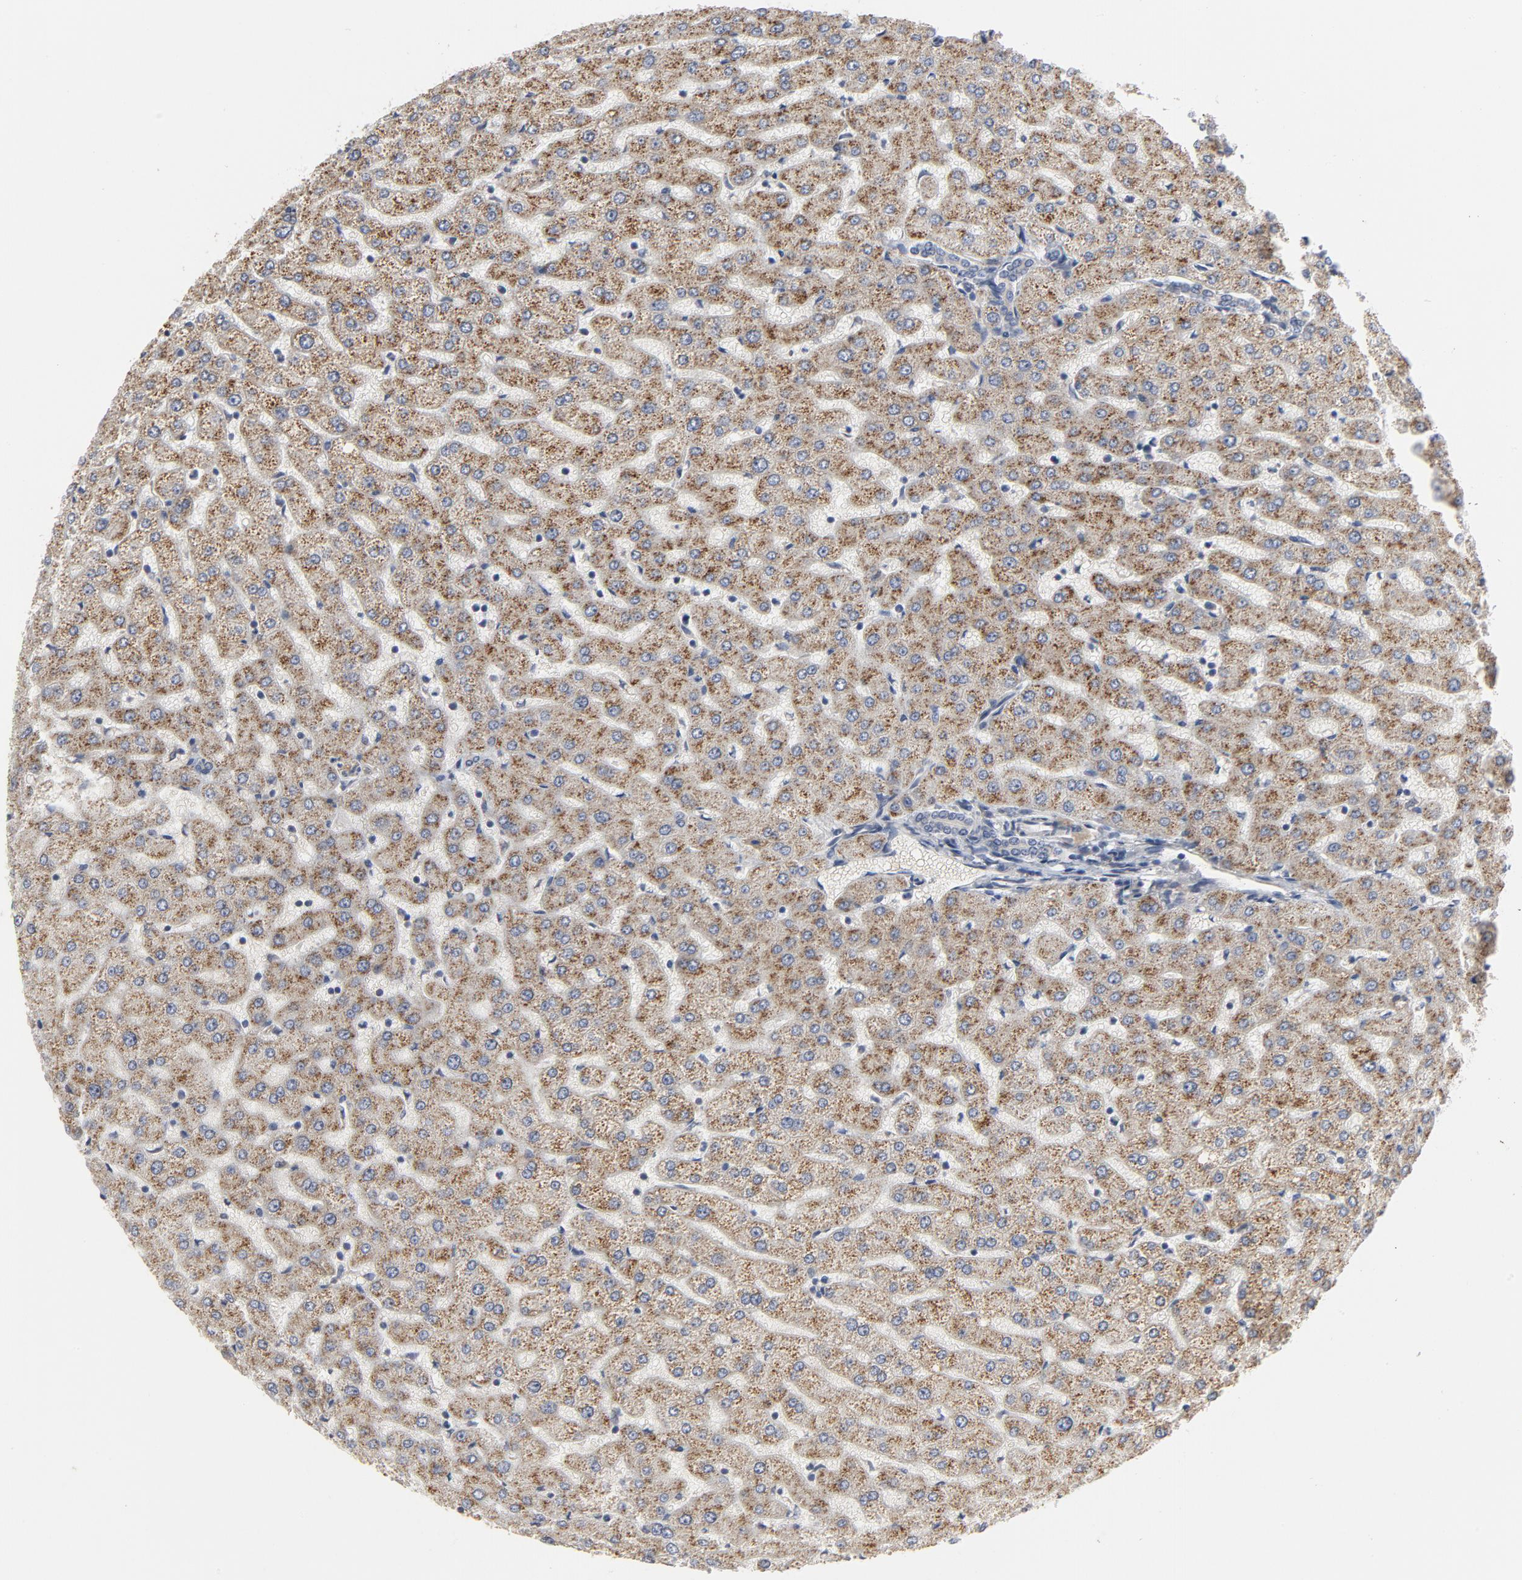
{"staining": {"intensity": "negative", "quantity": "none", "location": "none"}, "tissue": "liver", "cell_type": "Cholangiocytes", "image_type": "normal", "snomed": [{"axis": "morphology", "description": "Normal tissue, NOS"}, {"axis": "morphology", "description": "Fibrosis, NOS"}, {"axis": "topography", "description": "Liver"}], "caption": "The micrograph shows no staining of cholangiocytes in benign liver. Nuclei are stained in blue.", "gene": "PPP1R1B", "patient": {"sex": "female", "age": 29}}